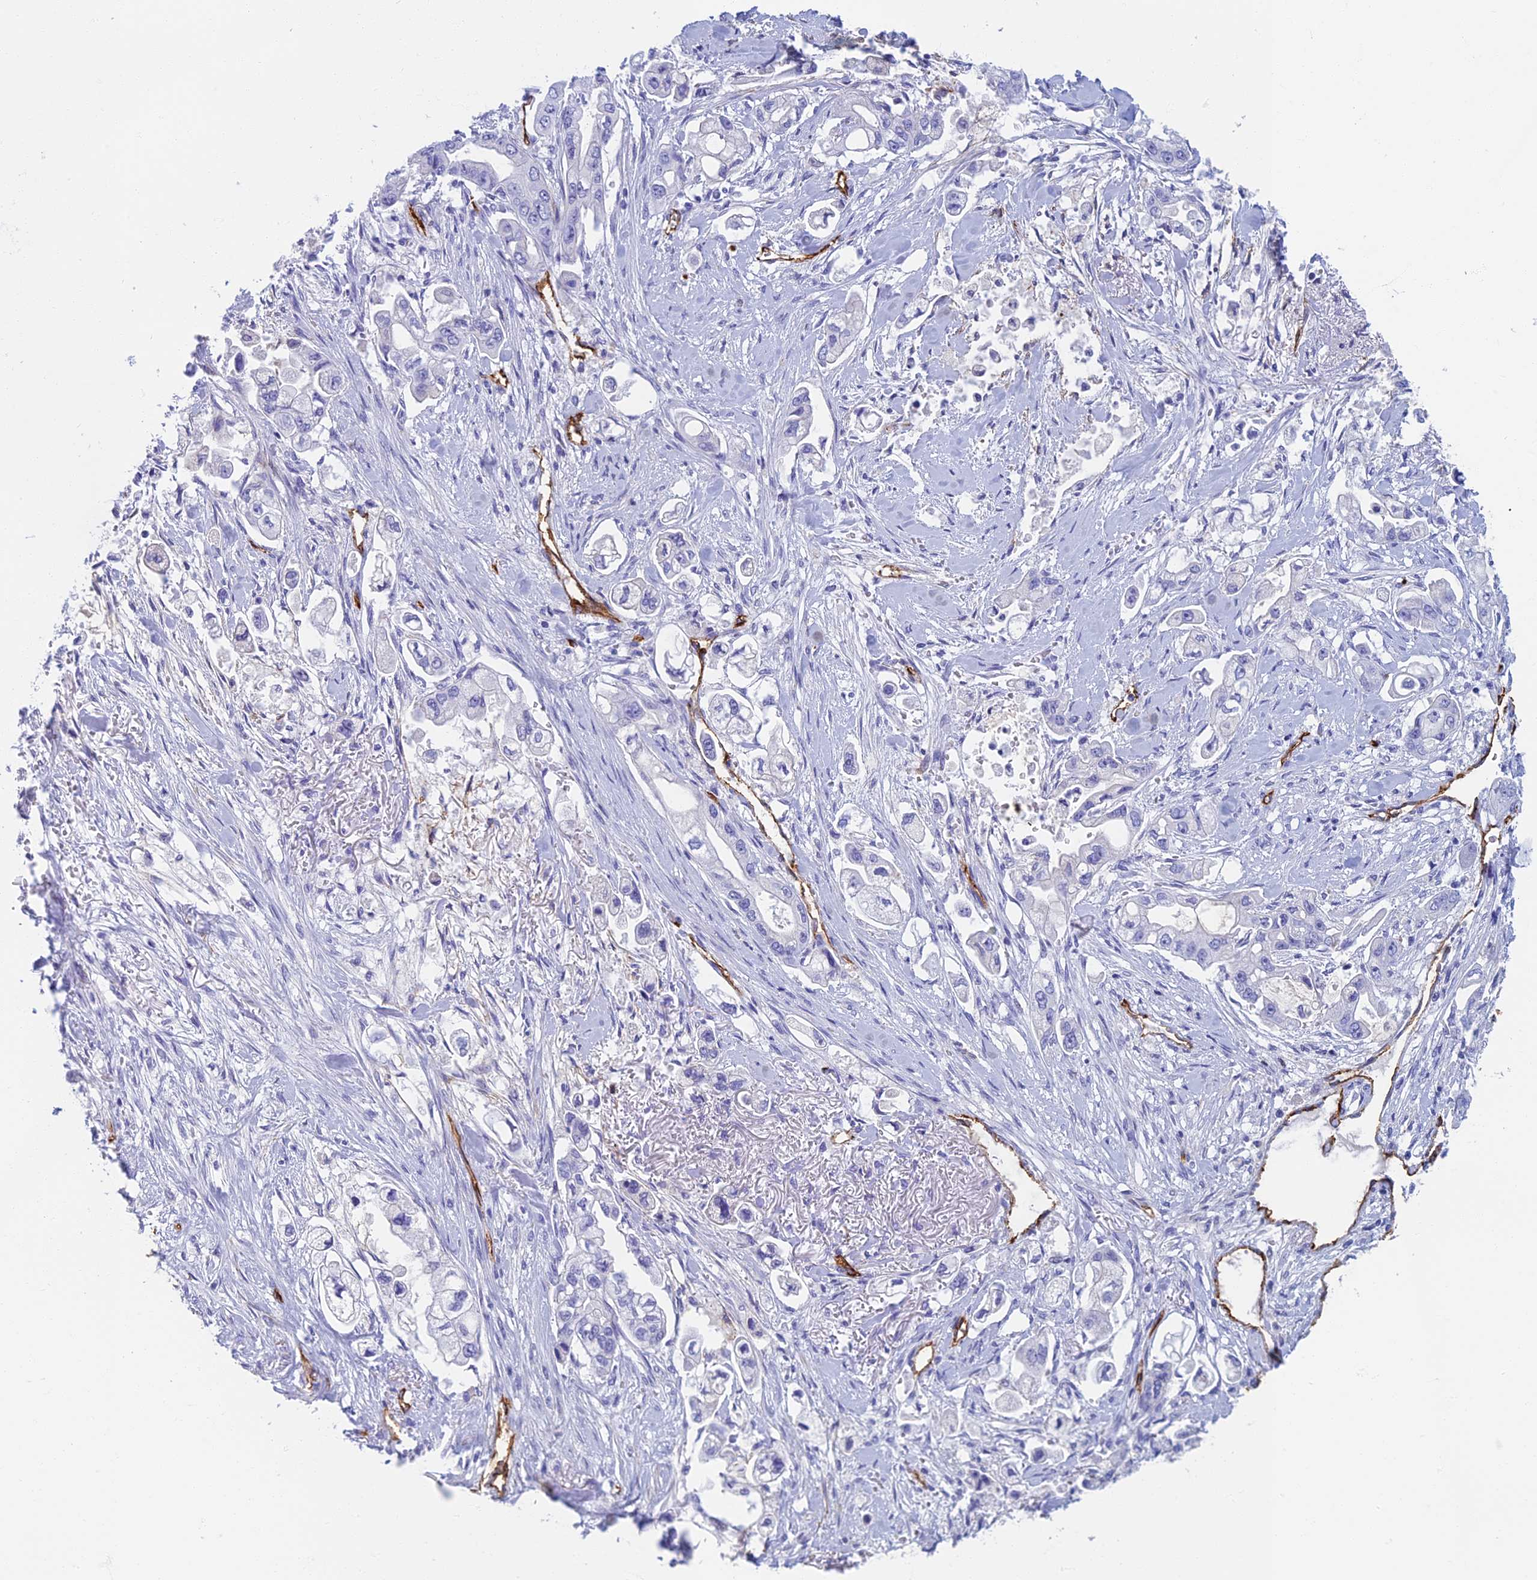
{"staining": {"intensity": "negative", "quantity": "none", "location": "none"}, "tissue": "stomach cancer", "cell_type": "Tumor cells", "image_type": "cancer", "snomed": [{"axis": "morphology", "description": "Adenocarcinoma, NOS"}, {"axis": "topography", "description": "Stomach"}], "caption": "Stomach adenocarcinoma was stained to show a protein in brown. There is no significant staining in tumor cells.", "gene": "ETFRF1", "patient": {"sex": "male", "age": 62}}